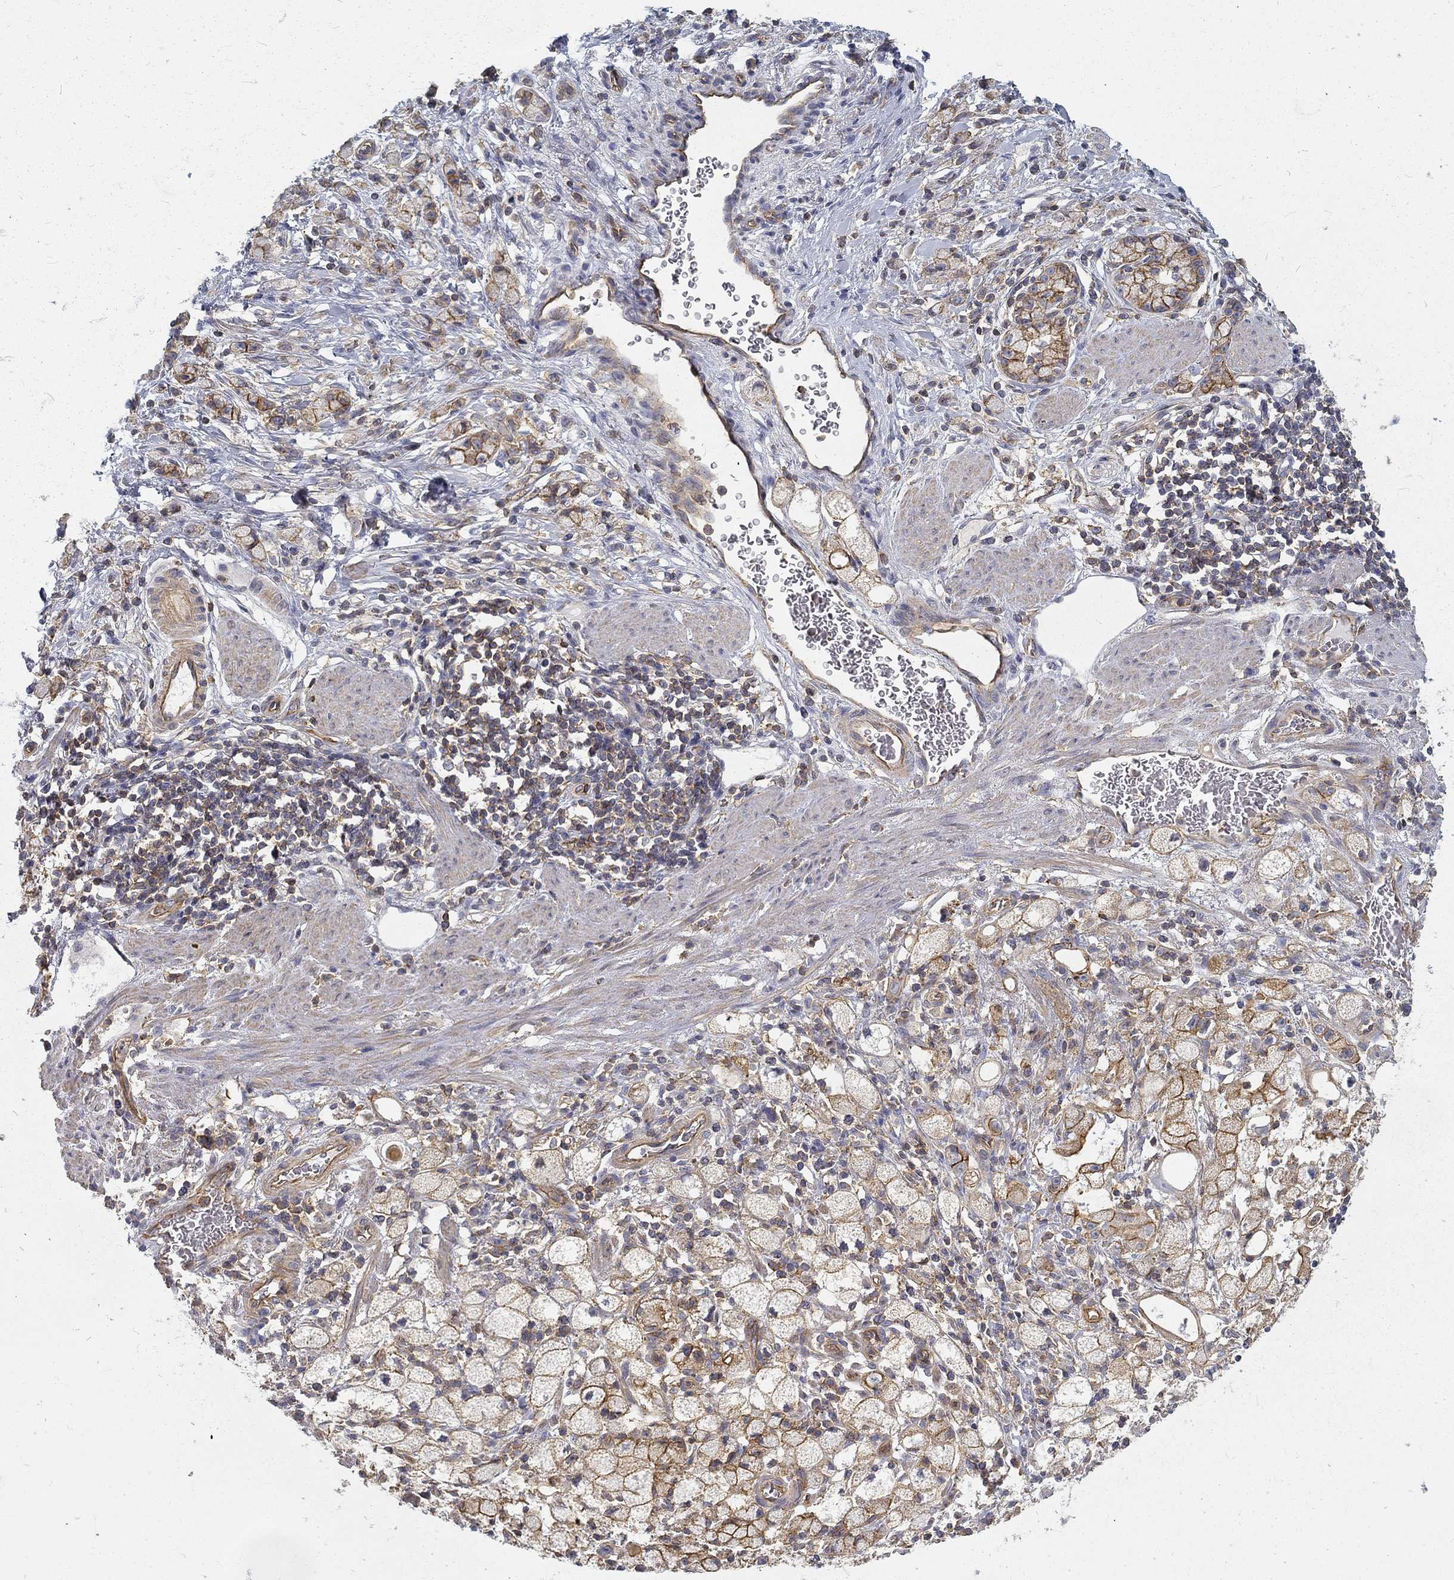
{"staining": {"intensity": "moderate", "quantity": "<25%", "location": "cytoplasmic/membranous"}, "tissue": "stomach cancer", "cell_type": "Tumor cells", "image_type": "cancer", "snomed": [{"axis": "morphology", "description": "Adenocarcinoma, NOS"}, {"axis": "topography", "description": "Stomach"}], "caption": "There is low levels of moderate cytoplasmic/membranous positivity in tumor cells of stomach cancer (adenocarcinoma), as demonstrated by immunohistochemical staining (brown color).", "gene": "MTMR11", "patient": {"sex": "male", "age": 58}}